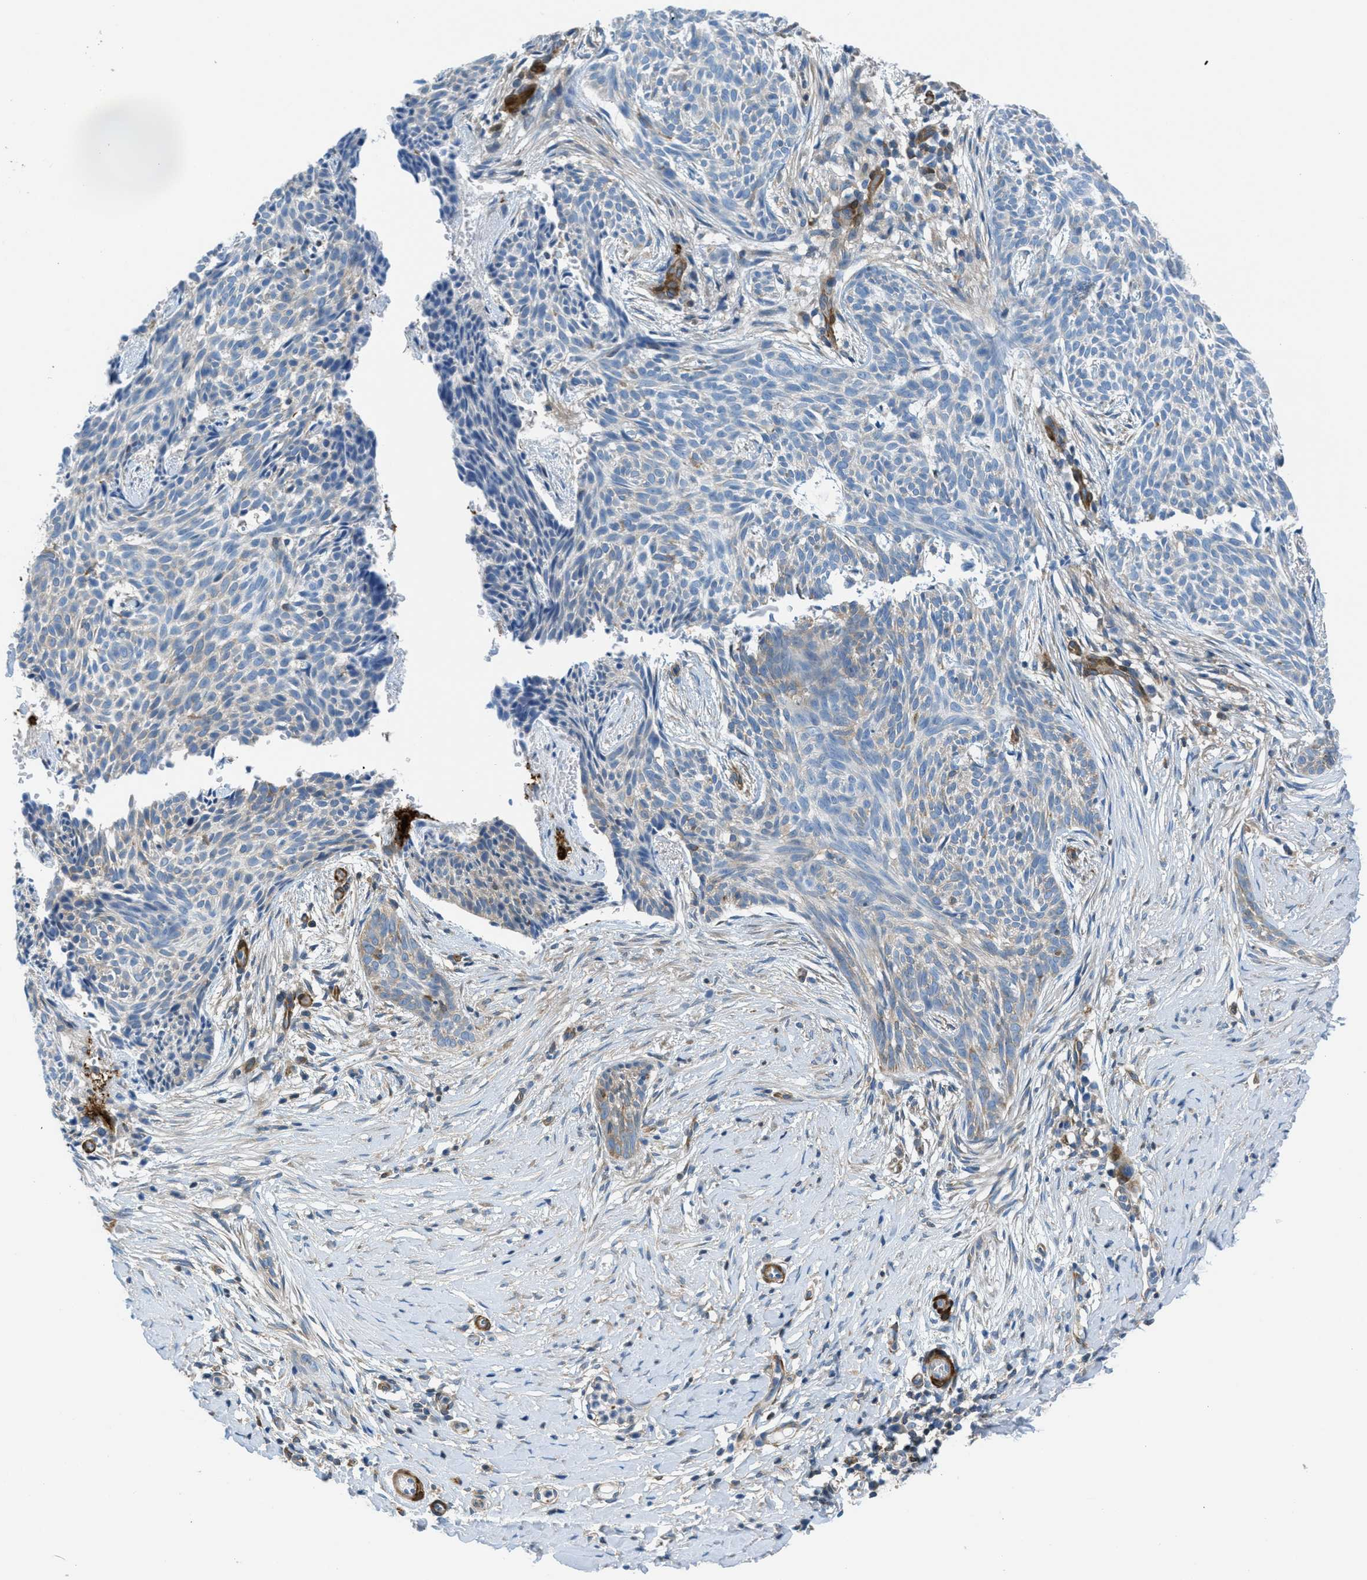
{"staining": {"intensity": "weak", "quantity": "<25%", "location": "cytoplasmic/membranous"}, "tissue": "skin cancer", "cell_type": "Tumor cells", "image_type": "cancer", "snomed": [{"axis": "morphology", "description": "Basal cell carcinoma"}, {"axis": "topography", "description": "Skin"}], "caption": "Immunohistochemistry photomicrograph of neoplastic tissue: skin cancer stained with DAB reveals no significant protein expression in tumor cells. The staining is performed using DAB (3,3'-diaminobenzidine) brown chromogen with nuclei counter-stained in using hematoxylin.", "gene": "MAPRE2", "patient": {"sex": "female", "age": 59}}